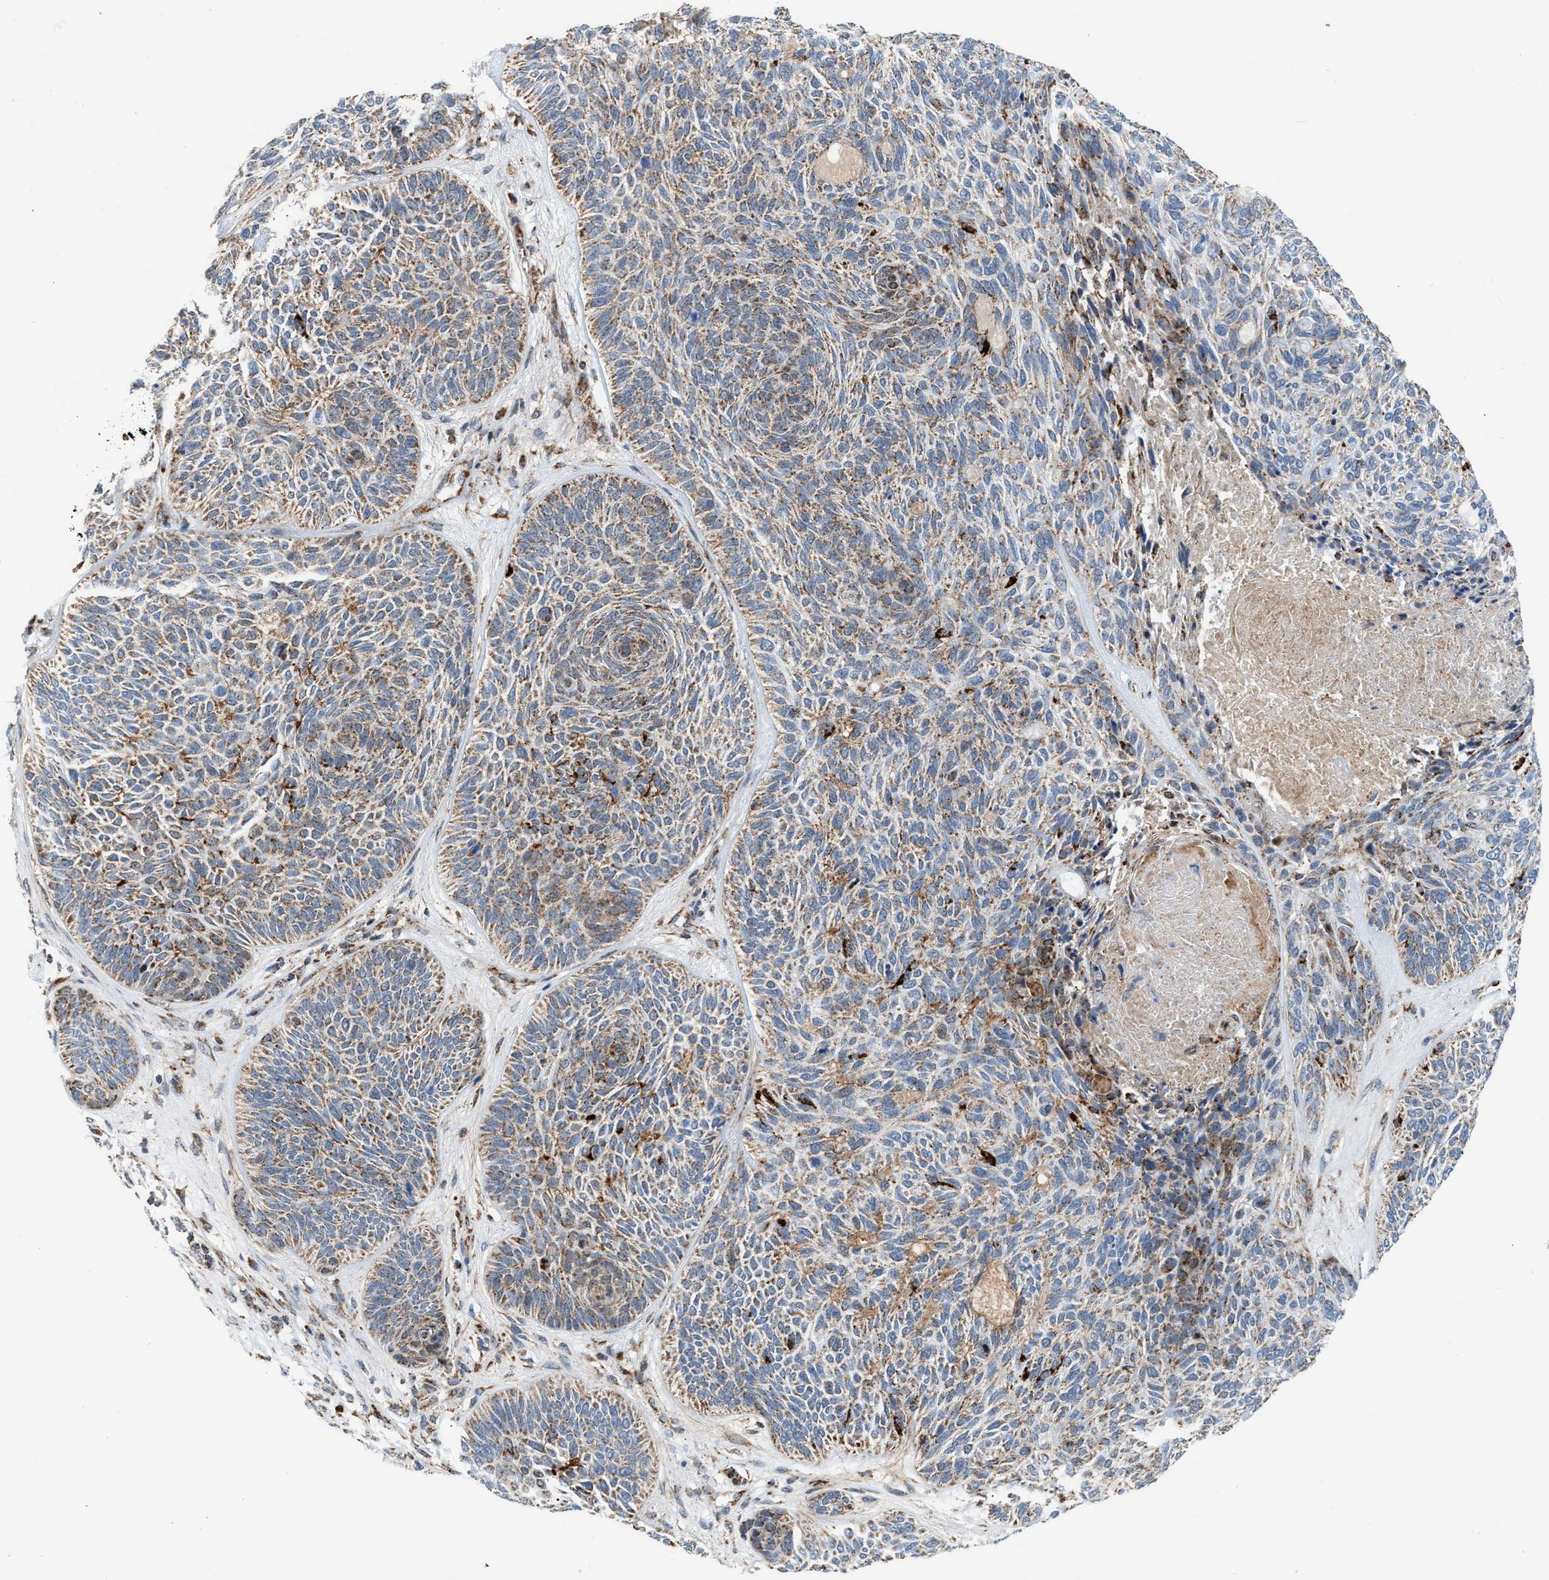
{"staining": {"intensity": "moderate", "quantity": "25%-75%", "location": "cytoplasmic/membranous"}, "tissue": "skin cancer", "cell_type": "Tumor cells", "image_type": "cancer", "snomed": [{"axis": "morphology", "description": "Basal cell carcinoma"}, {"axis": "topography", "description": "Skin"}], "caption": "Immunohistochemistry (IHC) image of neoplastic tissue: basal cell carcinoma (skin) stained using immunohistochemistry shows medium levels of moderate protein expression localized specifically in the cytoplasmic/membranous of tumor cells, appearing as a cytoplasmic/membranous brown color.", "gene": "PMPCA", "patient": {"sex": "male", "age": 55}}